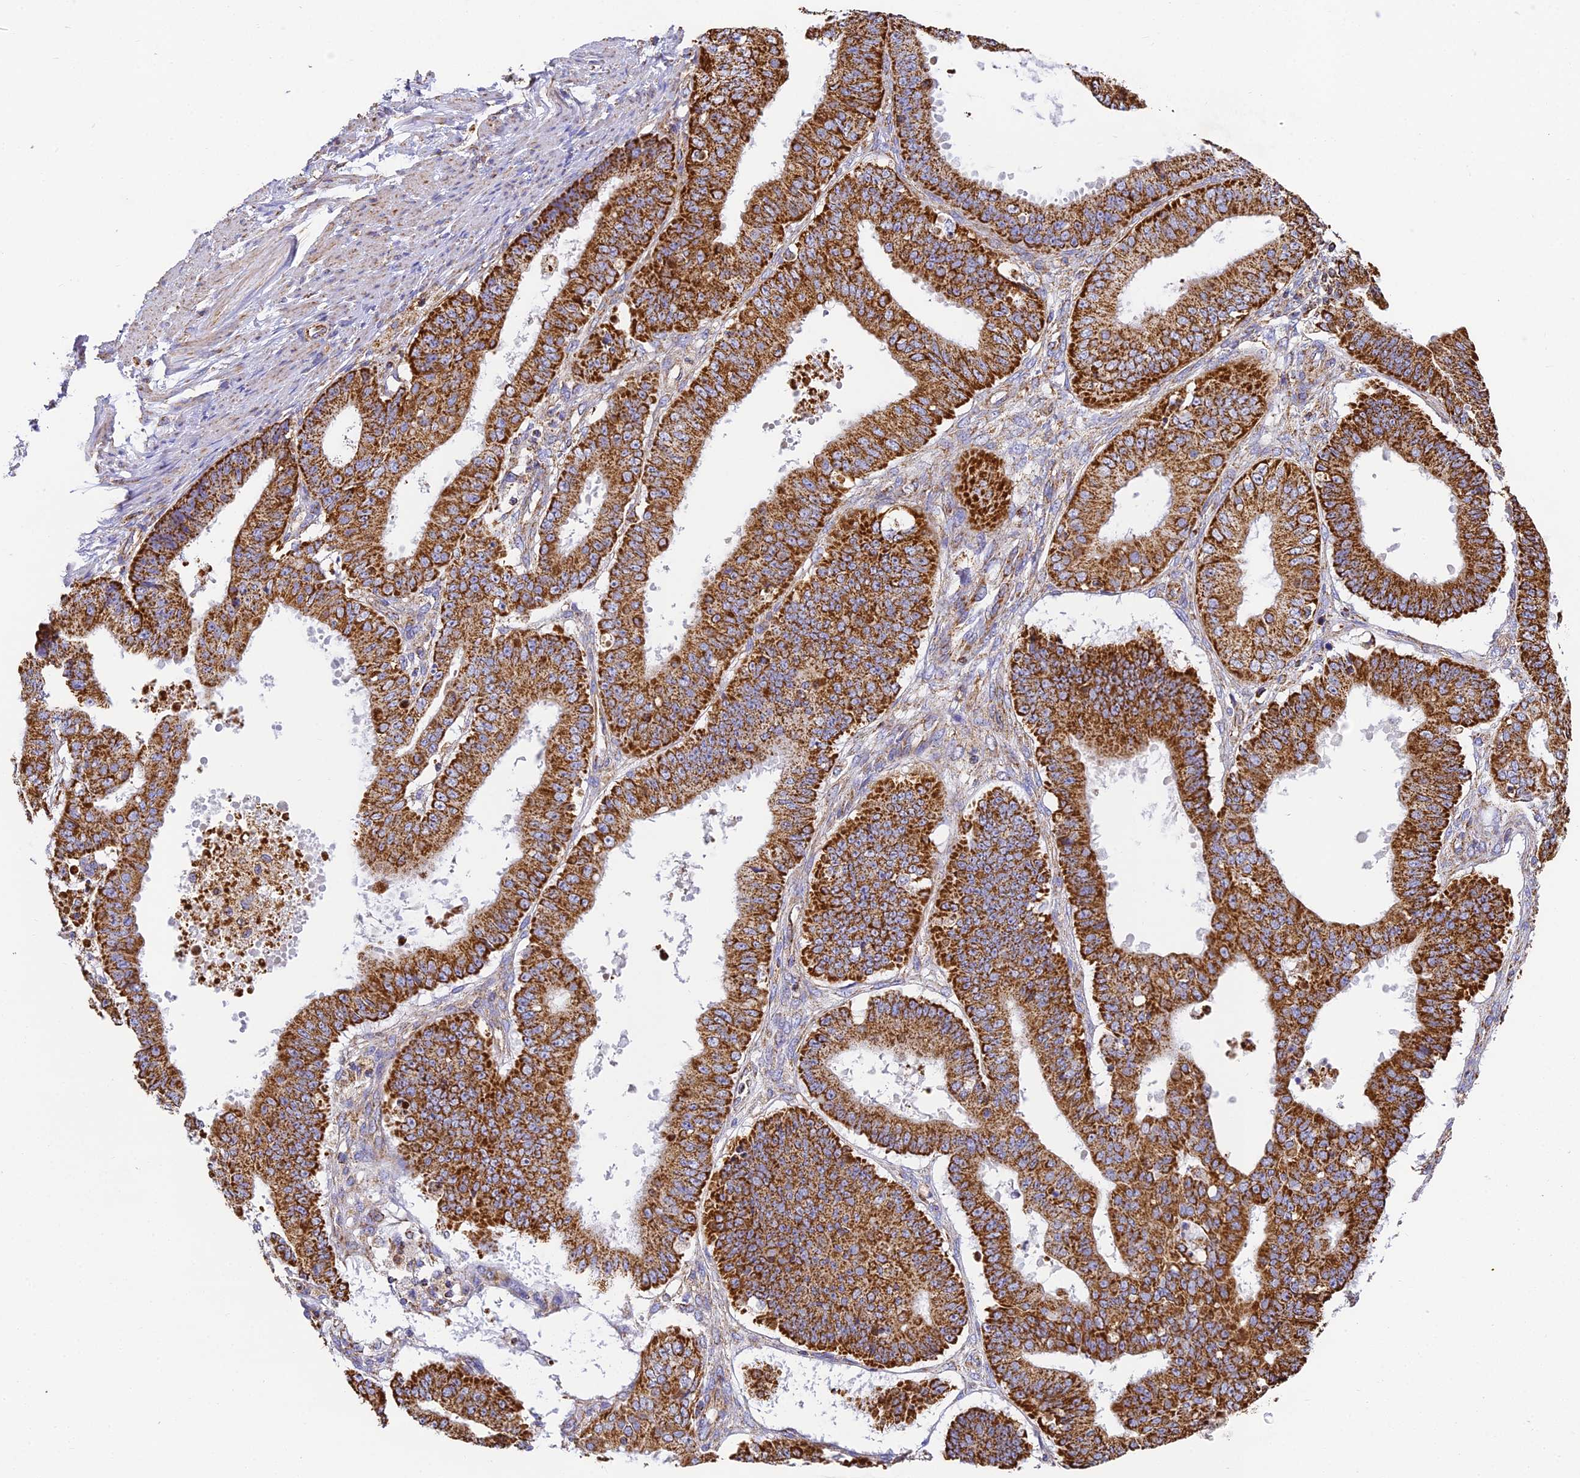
{"staining": {"intensity": "strong", "quantity": ">75%", "location": "cytoplasmic/membranous"}, "tissue": "ovarian cancer", "cell_type": "Tumor cells", "image_type": "cancer", "snomed": [{"axis": "morphology", "description": "Carcinoma, endometroid"}, {"axis": "topography", "description": "Appendix"}, {"axis": "topography", "description": "Ovary"}], "caption": "Protein staining of ovarian cancer (endometroid carcinoma) tissue displays strong cytoplasmic/membranous staining in about >75% of tumor cells.", "gene": "COX6C", "patient": {"sex": "female", "age": 42}}